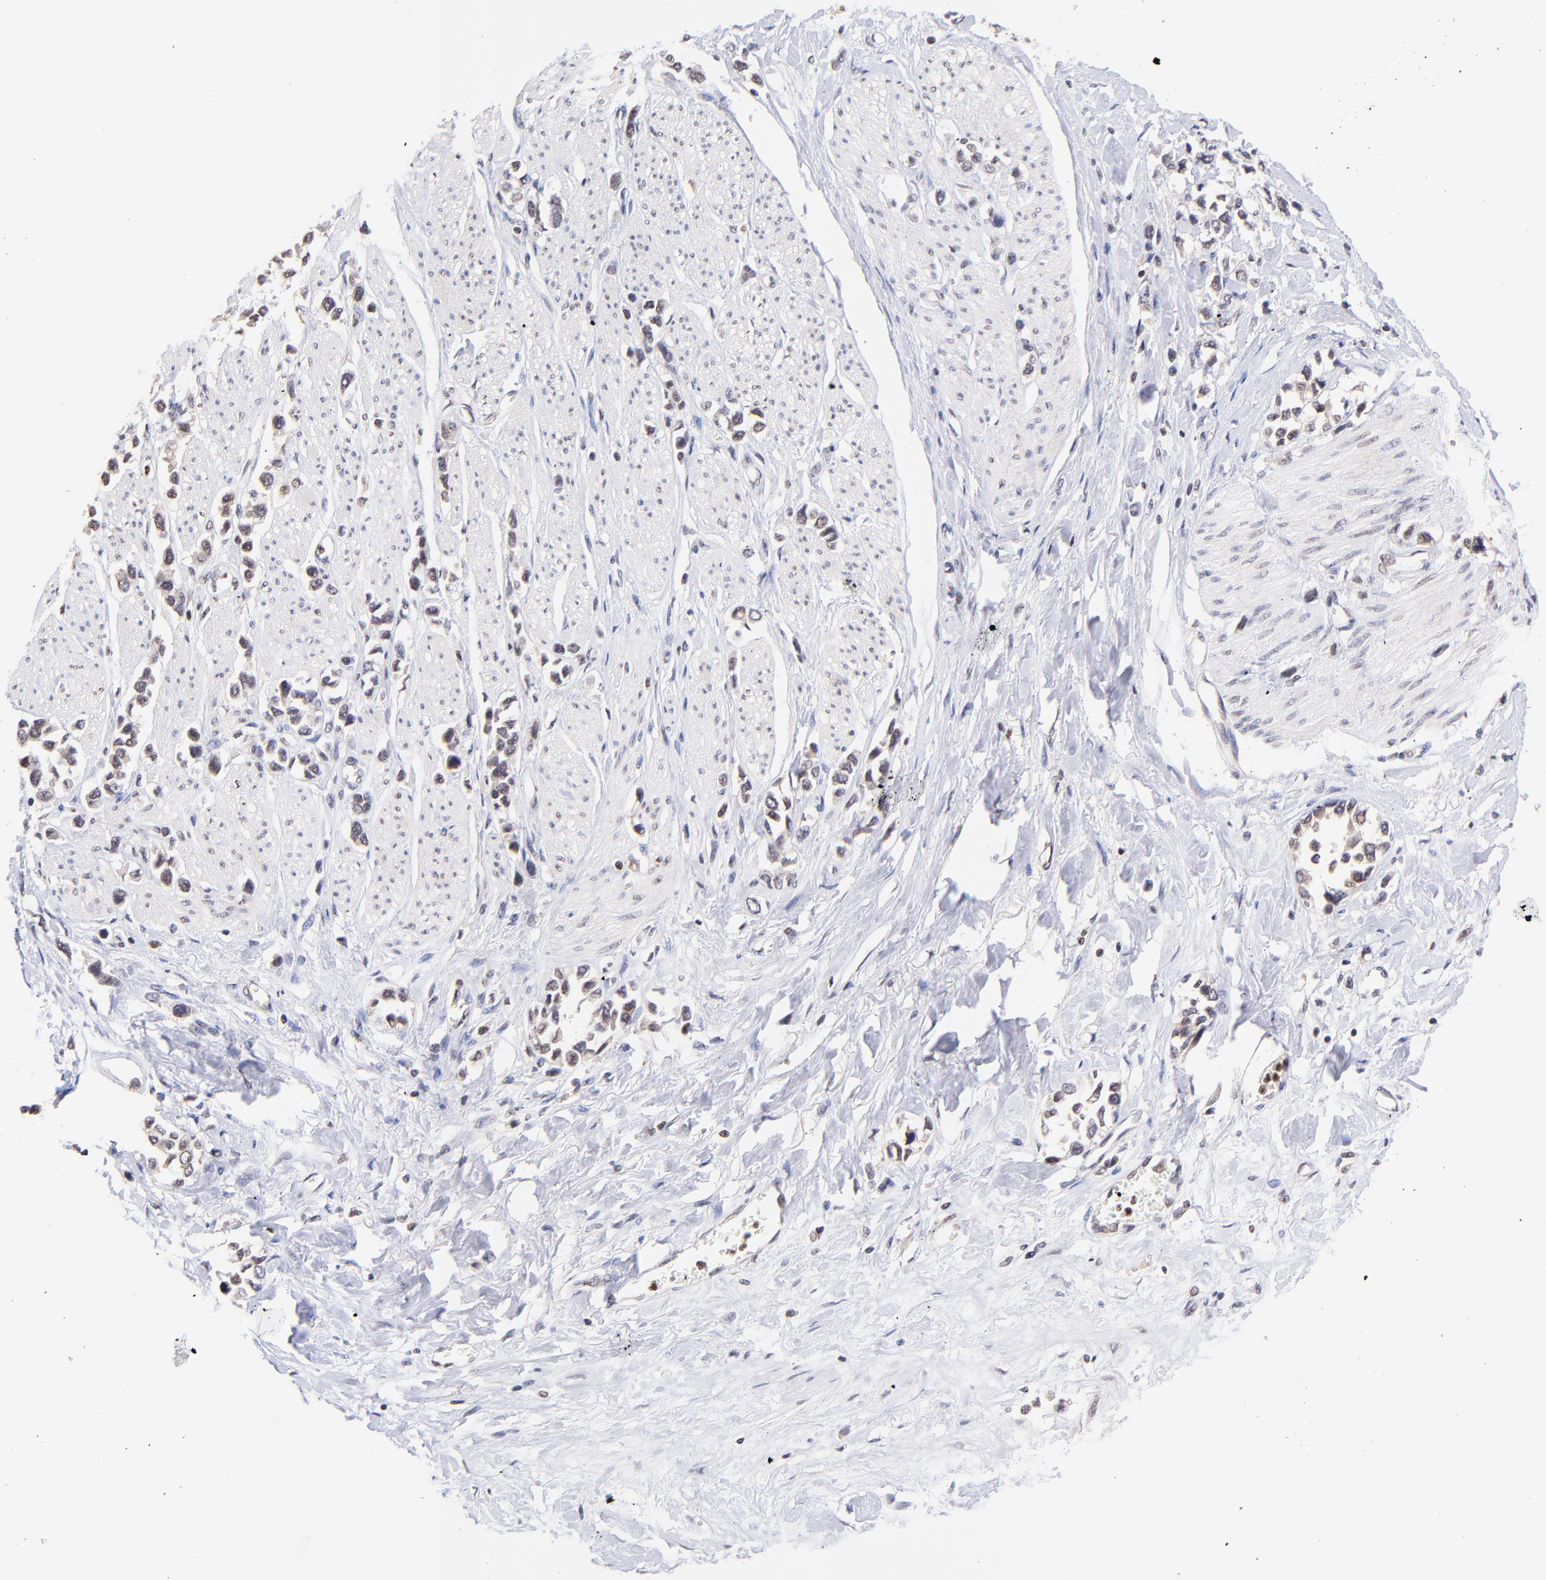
{"staining": {"intensity": "weak", "quantity": "<25%", "location": "nuclear"}, "tissue": "stomach cancer", "cell_type": "Tumor cells", "image_type": "cancer", "snomed": [{"axis": "morphology", "description": "Adenocarcinoma, NOS"}, {"axis": "topography", "description": "Stomach, upper"}], "caption": "Immunohistochemistry (IHC) of human stomach cancer shows no positivity in tumor cells. The staining is performed using DAB brown chromogen with nuclei counter-stained in using hematoxylin.", "gene": "WDR25", "patient": {"sex": "male", "age": 76}}